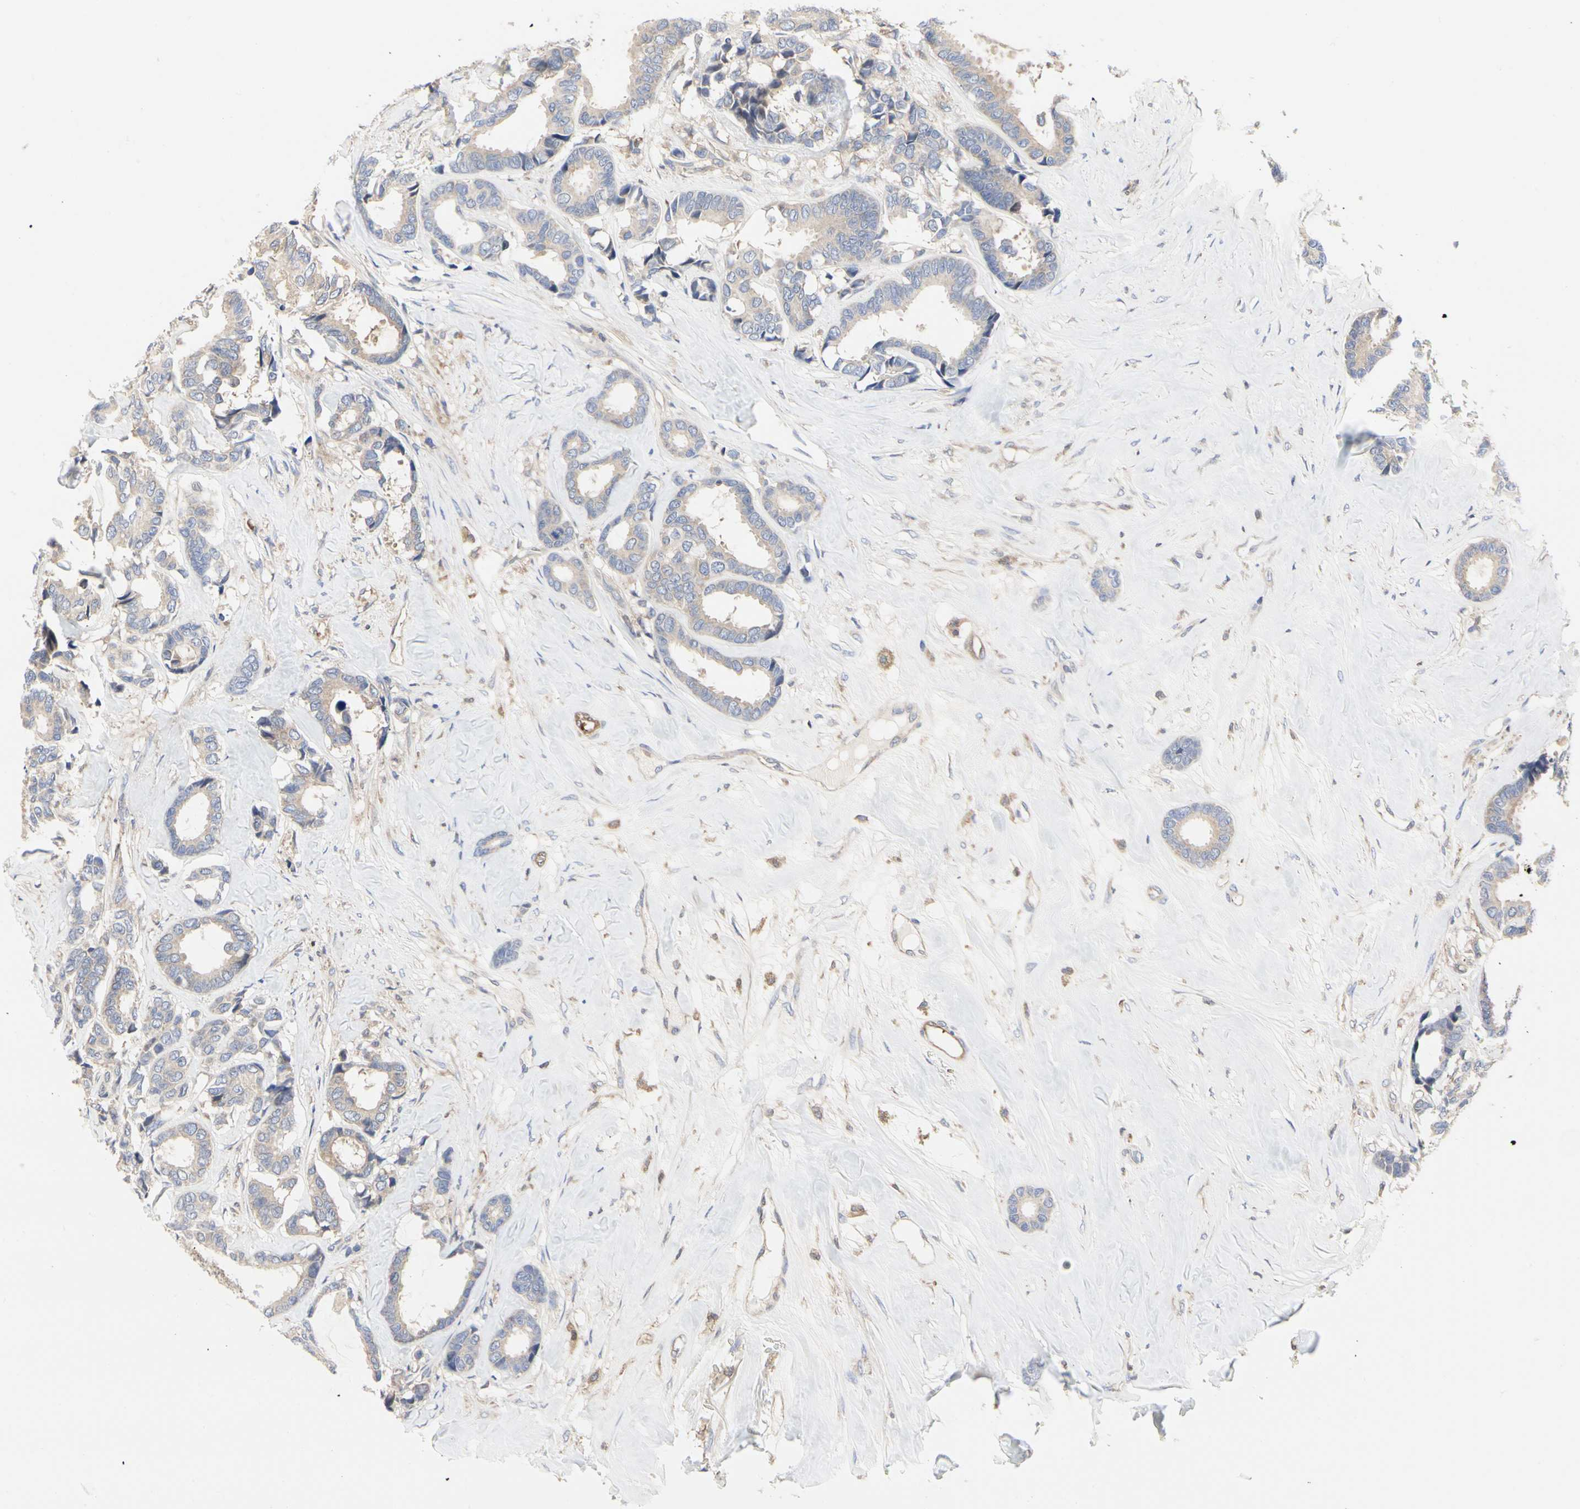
{"staining": {"intensity": "weak", "quantity": "25%-75%", "location": "cytoplasmic/membranous"}, "tissue": "breast cancer", "cell_type": "Tumor cells", "image_type": "cancer", "snomed": [{"axis": "morphology", "description": "Duct carcinoma"}, {"axis": "topography", "description": "Breast"}], "caption": "An IHC histopathology image of neoplastic tissue is shown. Protein staining in brown highlights weak cytoplasmic/membranous positivity in breast cancer (infiltrating ductal carcinoma) within tumor cells. (Brightfield microscopy of DAB IHC at high magnification).", "gene": "C3orf52", "patient": {"sex": "female", "age": 87}}